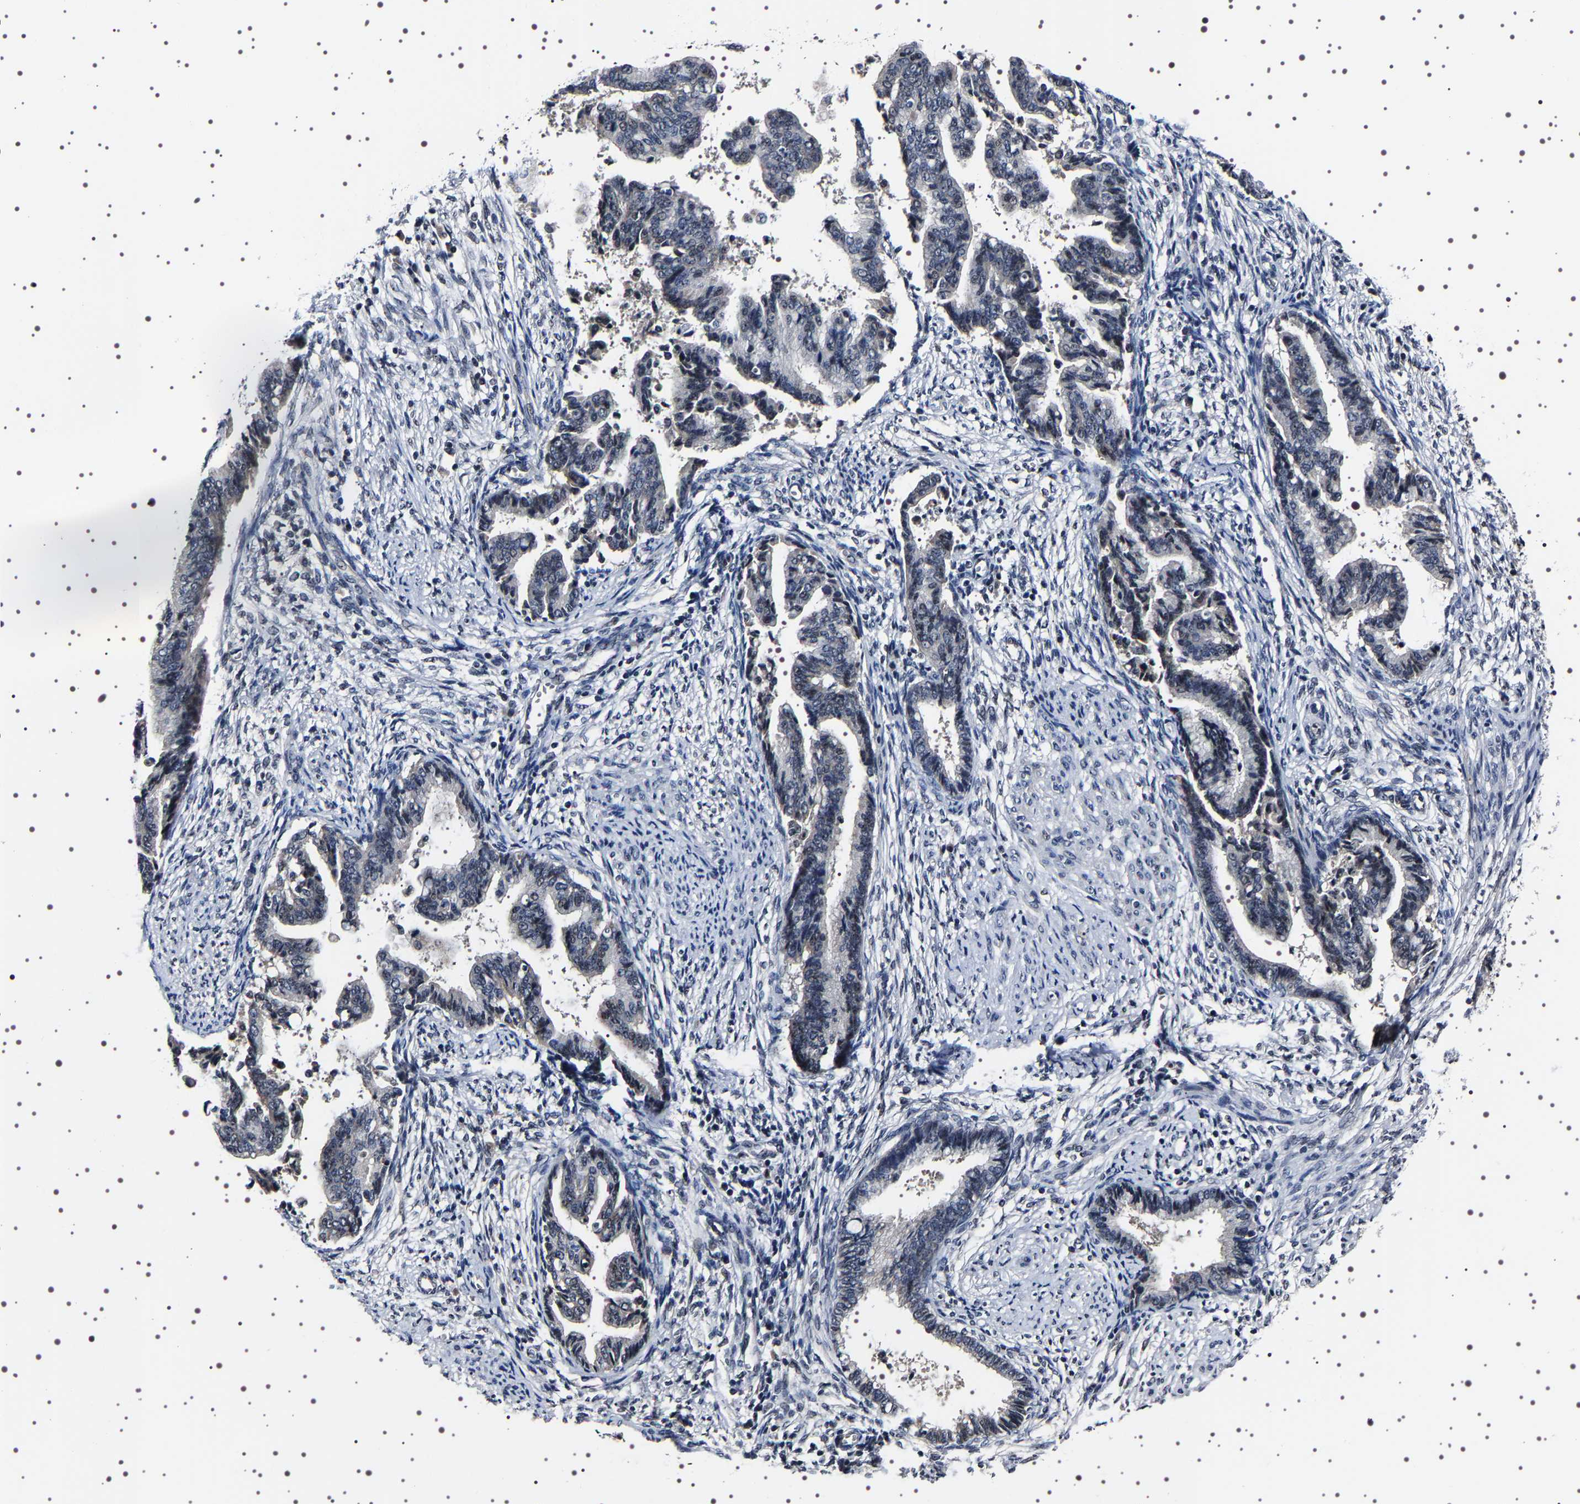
{"staining": {"intensity": "moderate", "quantity": "<25%", "location": "nuclear"}, "tissue": "cervical cancer", "cell_type": "Tumor cells", "image_type": "cancer", "snomed": [{"axis": "morphology", "description": "Adenocarcinoma, NOS"}, {"axis": "topography", "description": "Cervix"}], "caption": "Immunohistochemistry (IHC) micrograph of human adenocarcinoma (cervical) stained for a protein (brown), which reveals low levels of moderate nuclear expression in about <25% of tumor cells.", "gene": "GNL3", "patient": {"sex": "female", "age": 44}}